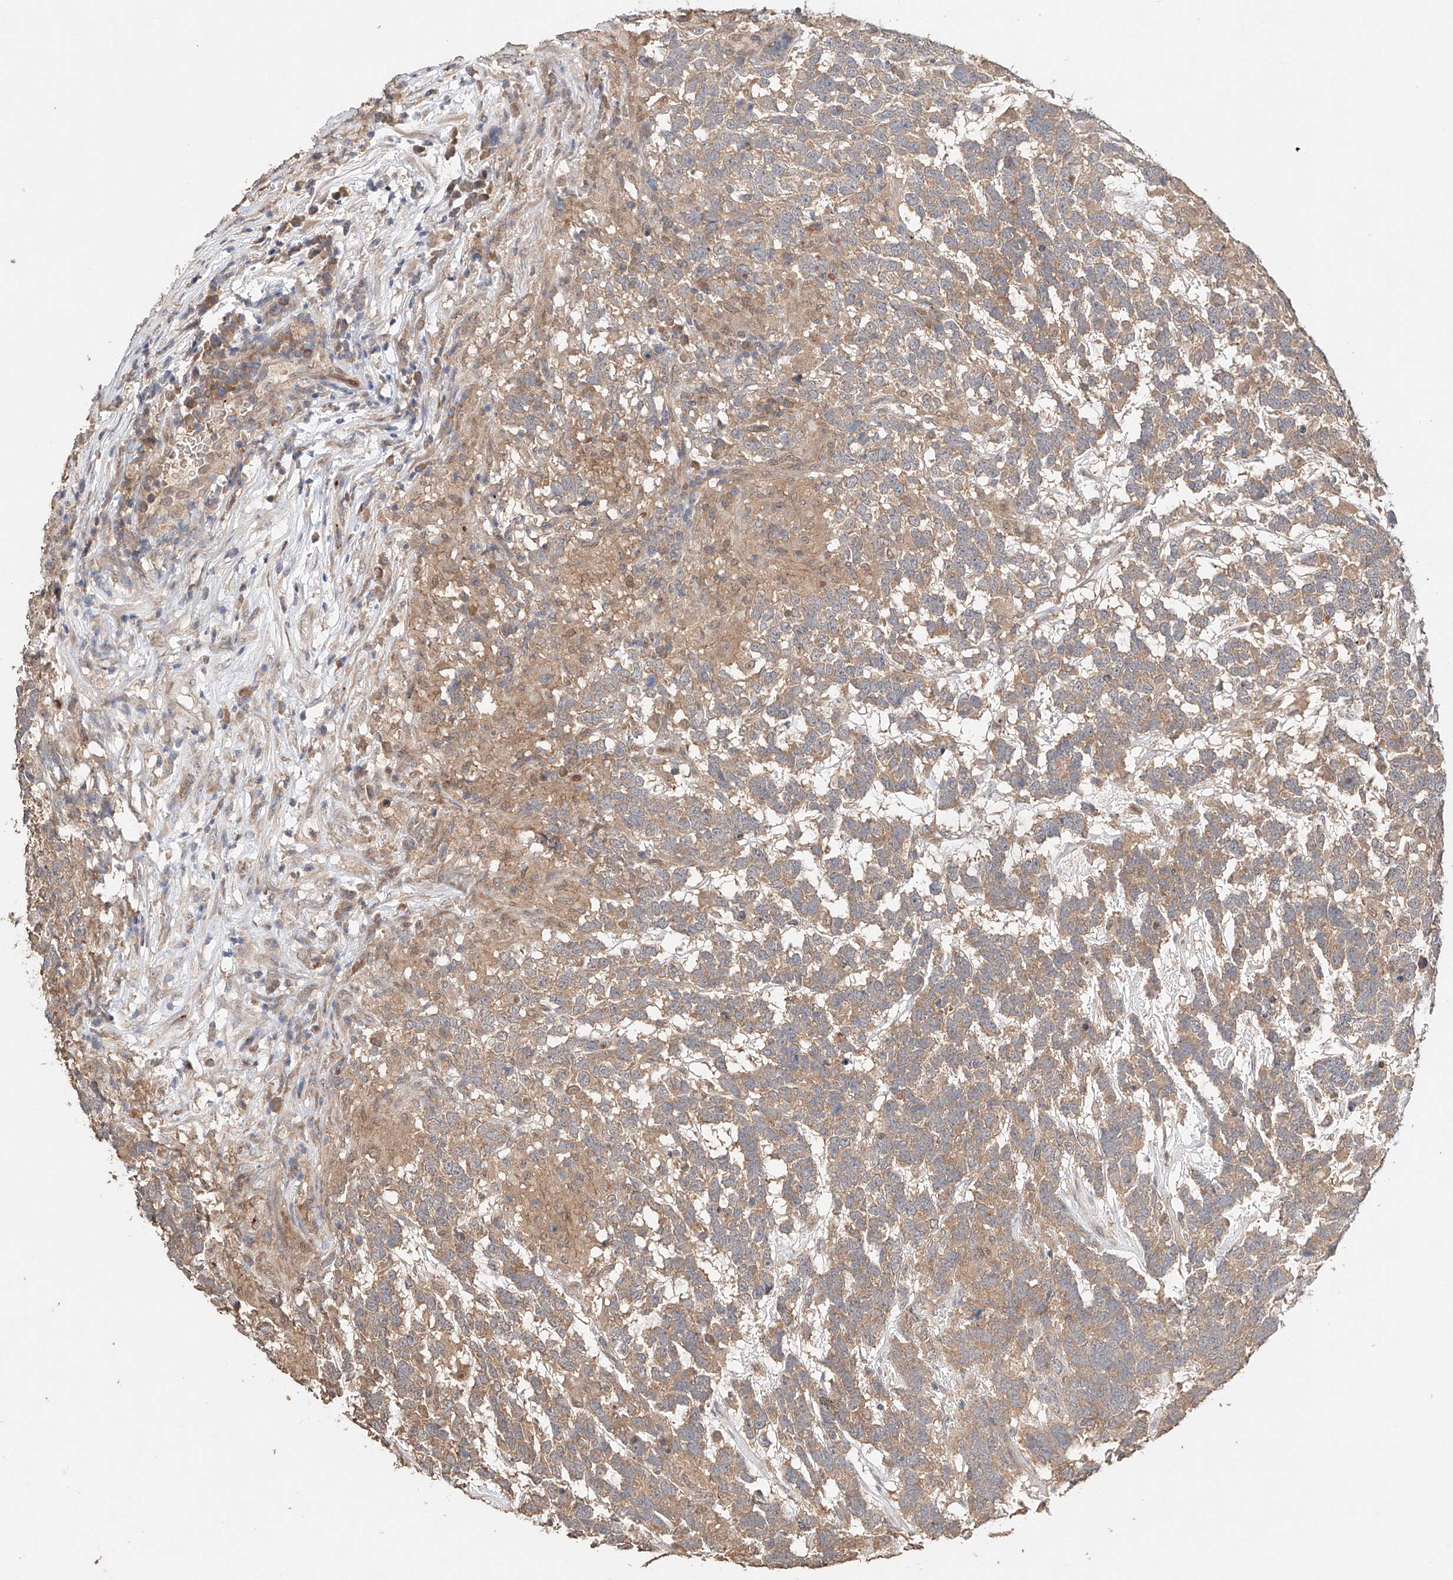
{"staining": {"intensity": "moderate", "quantity": ">75%", "location": "cytoplasmic/membranous"}, "tissue": "testis cancer", "cell_type": "Tumor cells", "image_type": "cancer", "snomed": [{"axis": "morphology", "description": "Carcinoma, Embryonal, NOS"}, {"axis": "topography", "description": "Testis"}], "caption": "IHC (DAB (3,3'-diaminobenzidine)) staining of human testis embryonal carcinoma demonstrates moderate cytoplasmic/membranous protein staining in about >75% of tumor cells.", "gene": "ZFHX2", "patient": {"sex": "male", "age": 26}}